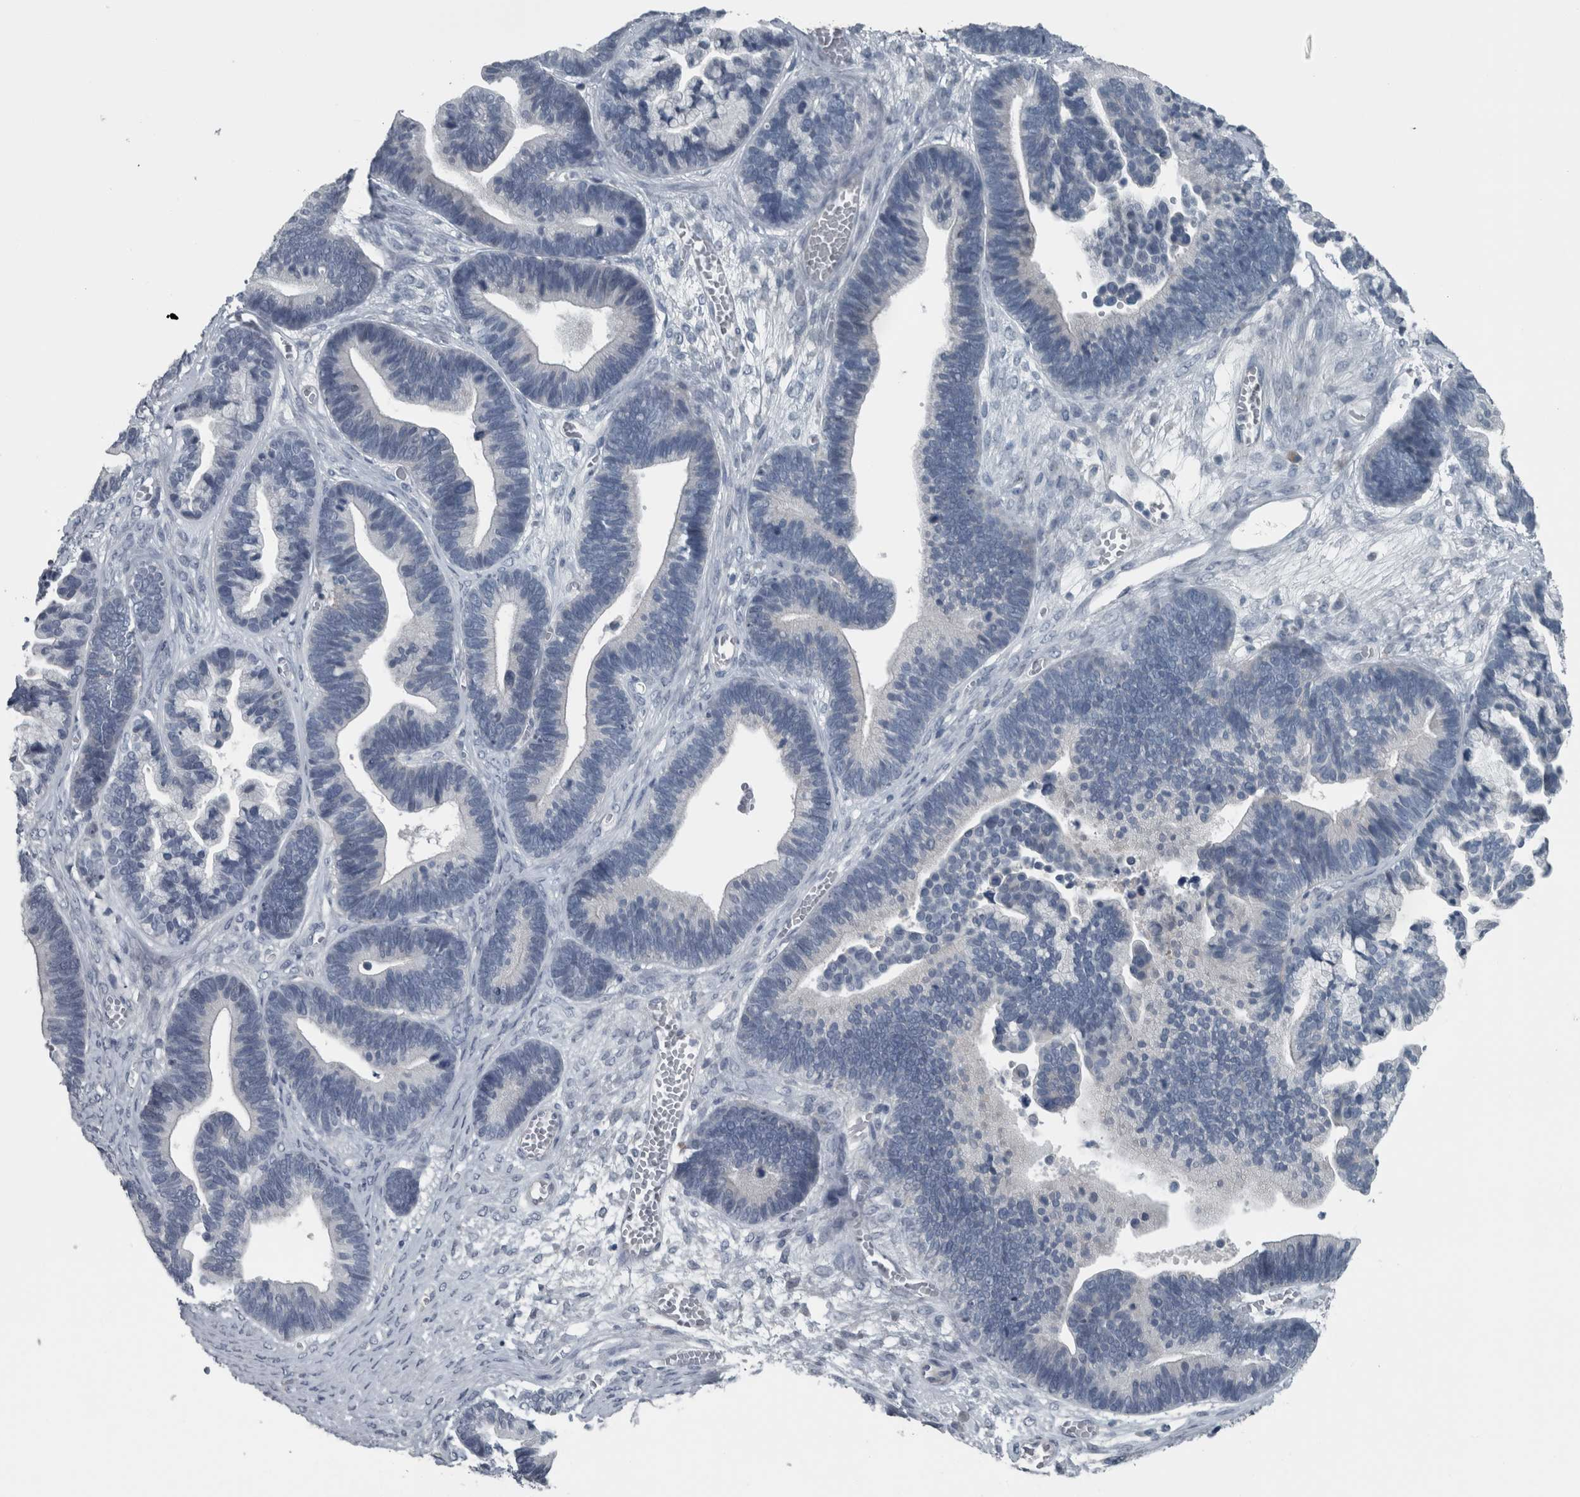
{"staining": {"intensity": "negative", "quantity": "none", "location": "none"}, "tissue": "ovarian cancer", "cell_type": "Tumor cells", "image_type": "cancer", "snomed": [{"axis": "morphology", "description": "Cystadenocarcinoma, serous, NOS"}, {"axis": "topography", "description": "Ovary"}], "caption": "The photomicrograph displays no staining of tumor cells in ovarian serous cystadenocarcinoma.", "gene": "KRT20", "patient": {"sex": "female", "age": 56}}